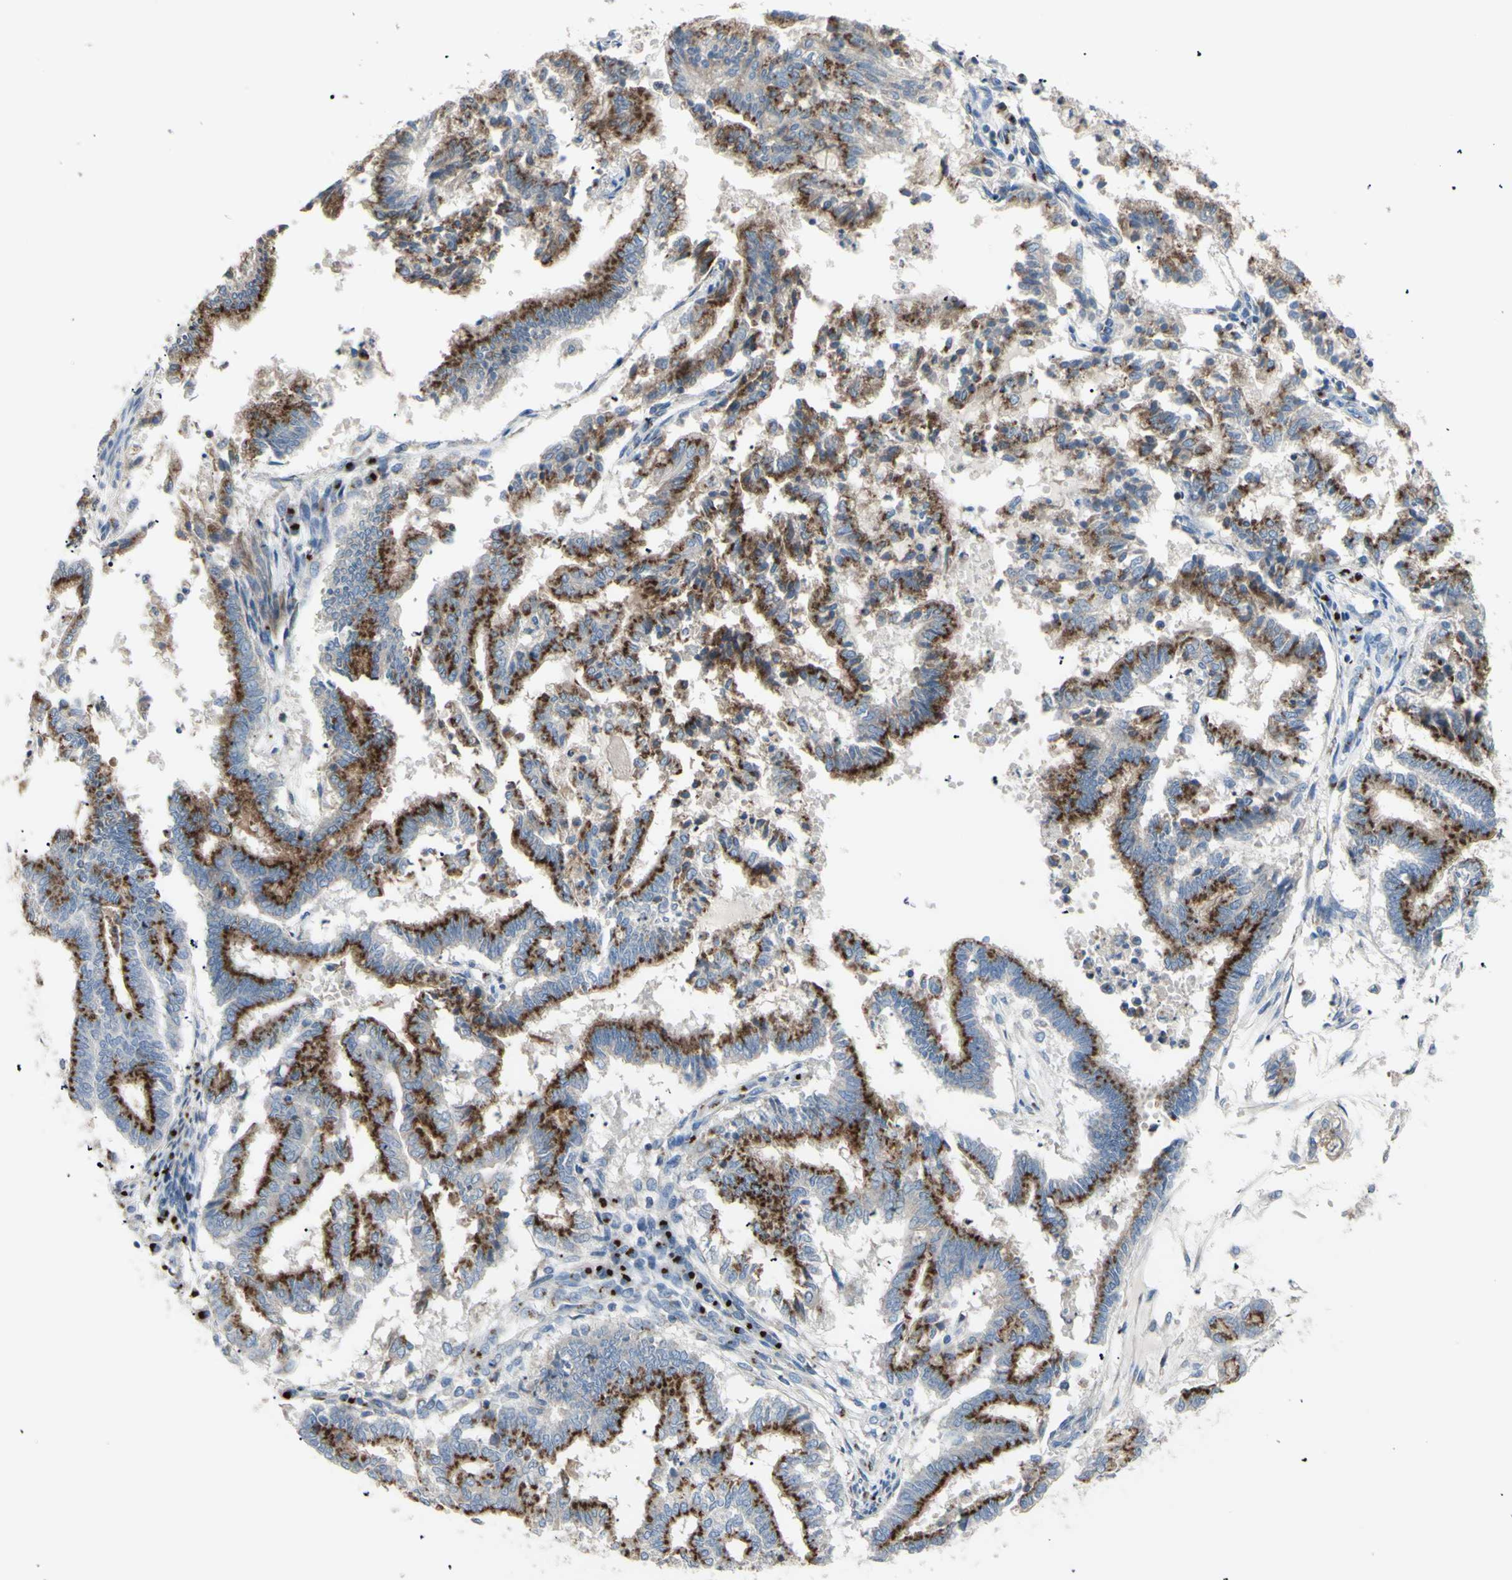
{"staining": {"intensity": "moderate", "quantity": ">75%", "location": "cytoplasmic/membranous"}, "tissue": "endometrial cancer", "cell_type": "Tumor cells", "image_type": "cancer", "snomed": [{"axis": "morphology", "description": "Necrosis, NOS"}, {"axis": "morphology", "description": "Adenocarcinoma, NOS"}, {"axis": "topography", "description": "Endometrium"}], "caption": "Protein staining by immunohistochemistry exhibits moderate cytoplasmic/membranous positivity in approximately >75% of tumor cells in adenocarcinoma (endometrial).", "gene": "B4GALT3", "patient": {"sex": "female", "age": 79}}